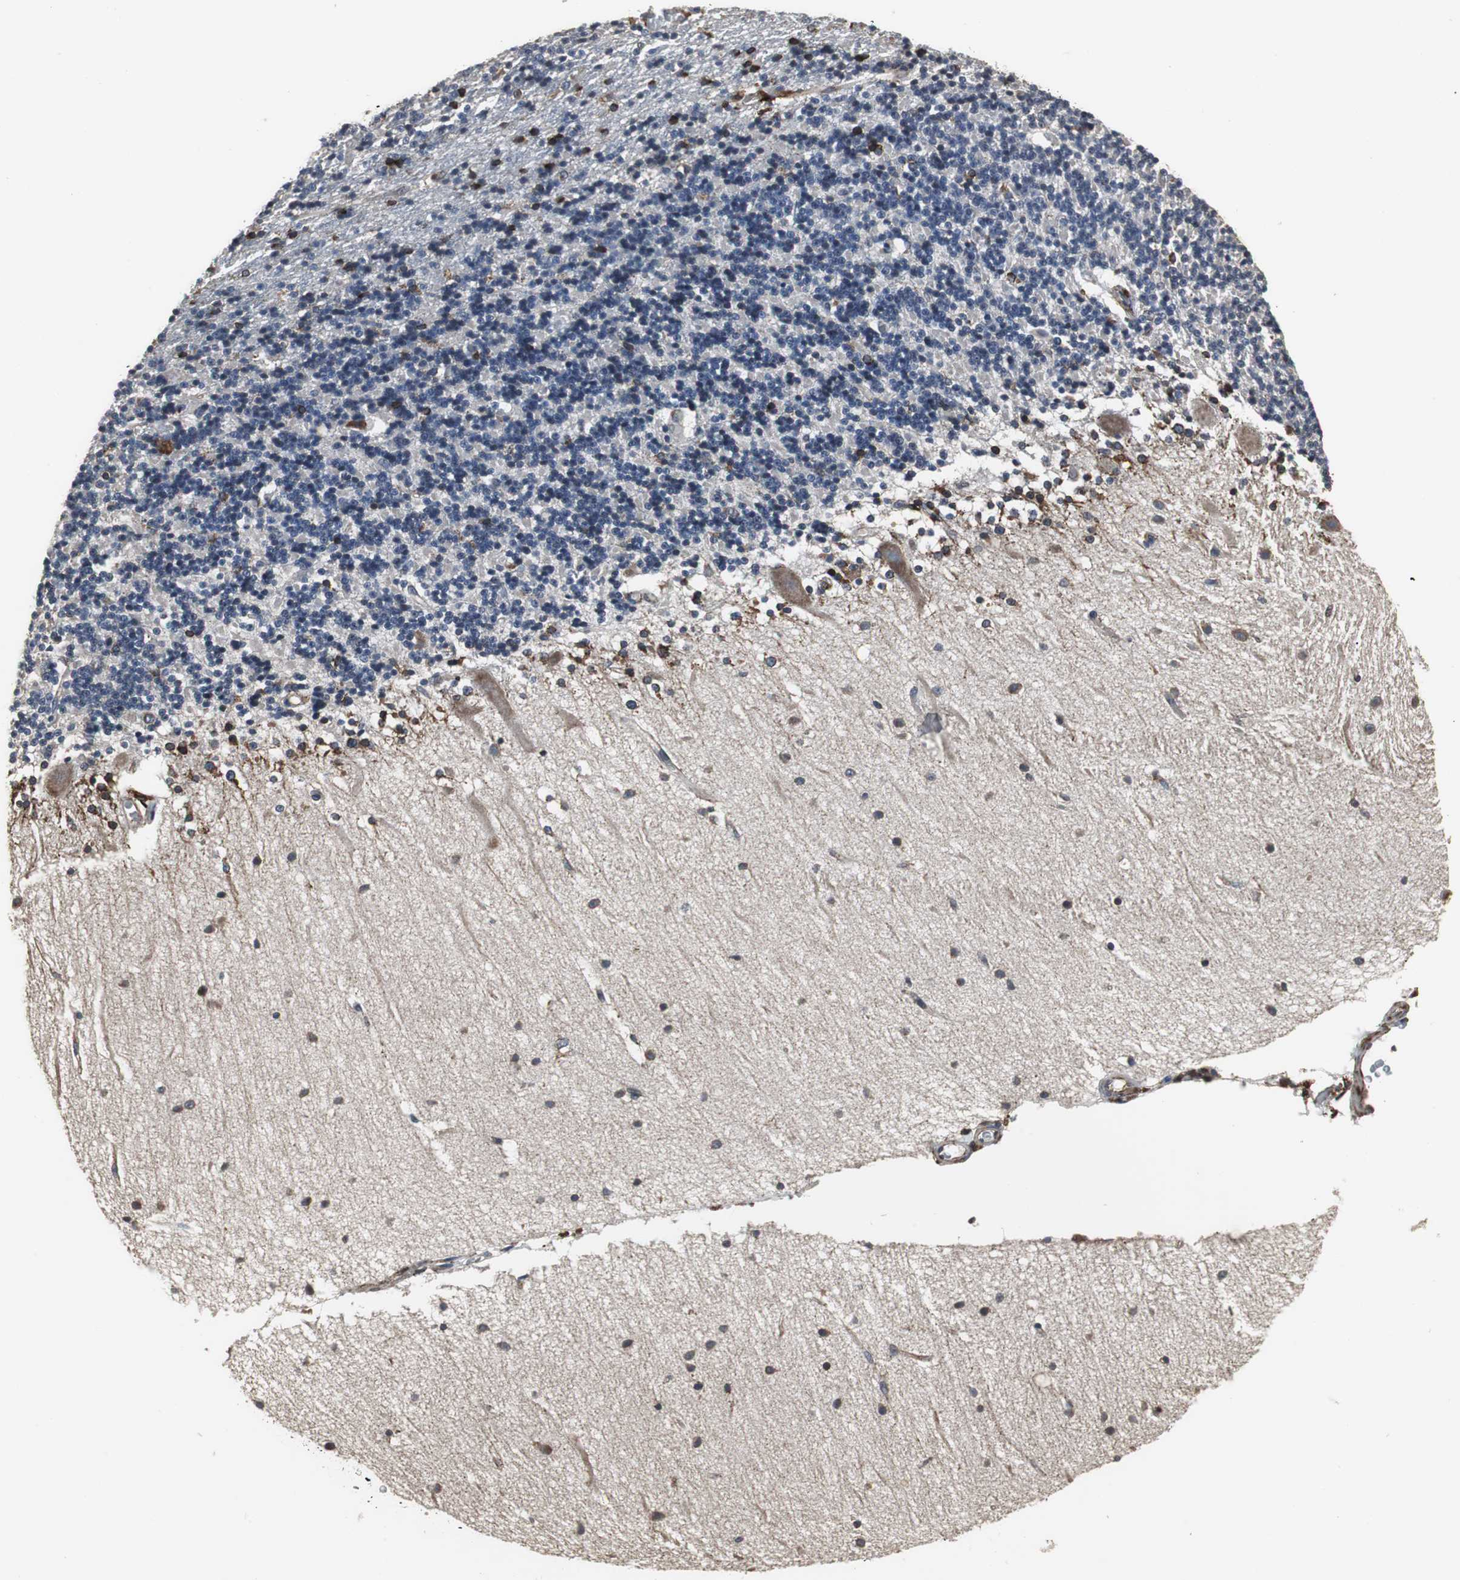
{"staining": {"intensity": "strong", "quantity": "<25%", "location": "cytoplasmic/membranous"}, "tissue": "cerebellum", "cell_type": "Cells in granular layer", "image_type": "normal", "snomed": [{"axis": "morphology", "description": "Normal tissue, NOS"}, {"axis": "topography", "description": "Cerebellum"}], "caption": "Immunohistochemistry (IHC) photomicrograph of benign cerebellum stained for a protein (brown), which displays medium levels of strong cytoplasmic/membranous positivity in approximately <25% of cells in granular layer.", "gene": "CALU", "patient": {"sex": "female", "age": 54}}